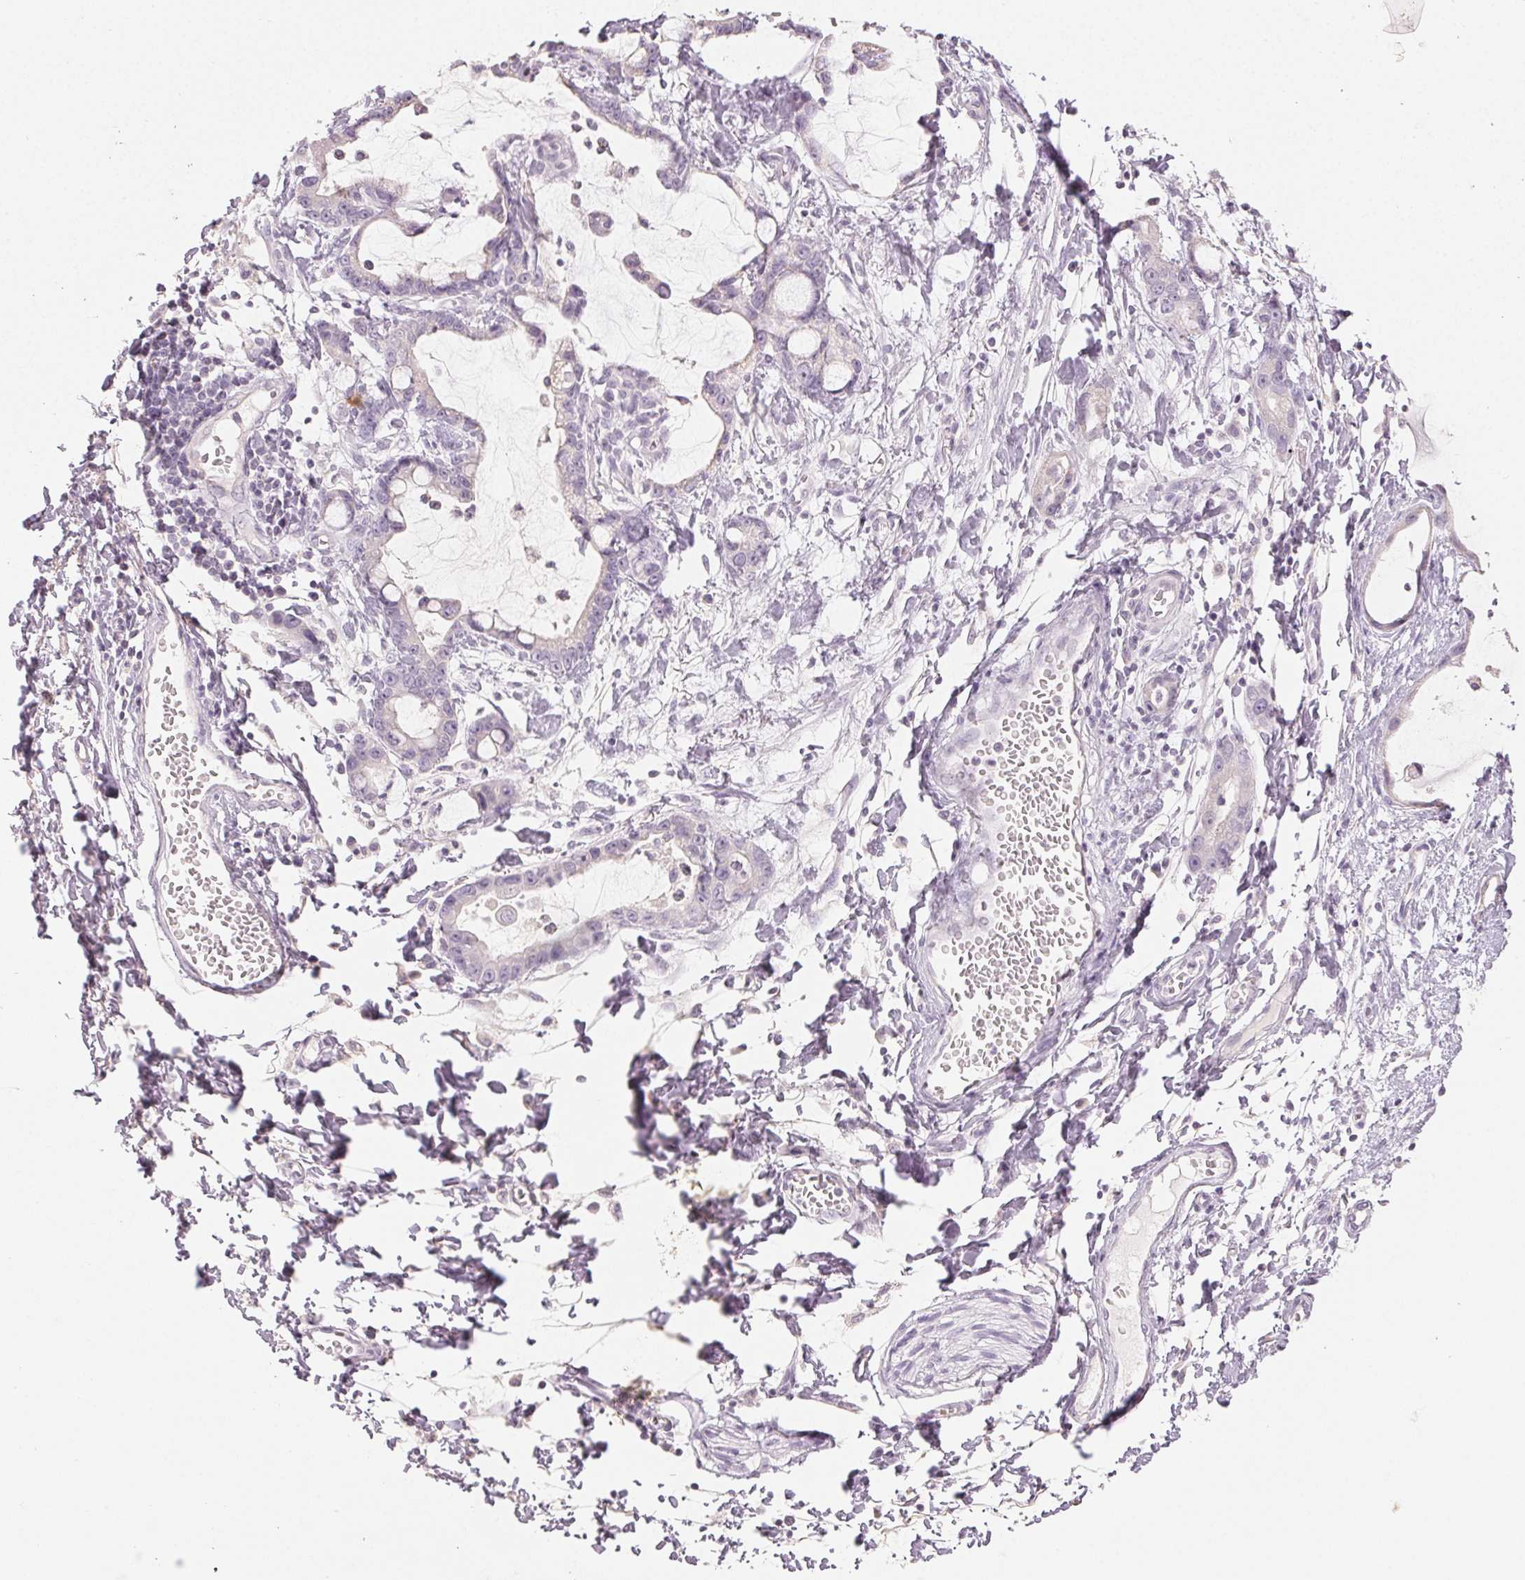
{"staining": {"intensity": "negative", "quantity": "none", "location": "none"}, "tissue": "stomach cancer", "cell_type": "Tumor cells", "image_type": "cancer", "snomed": [{"axis": "morphology", "description": "Adenocarcinoma, NOS"}, {"axis": "topography", "description": "Stomach"}], "caption": "Tumor cells are negative for protein expression in human adenocarcinoma (stomach).", "gene": "LVRN", "patient": {"sex": "male", "age": 55}}